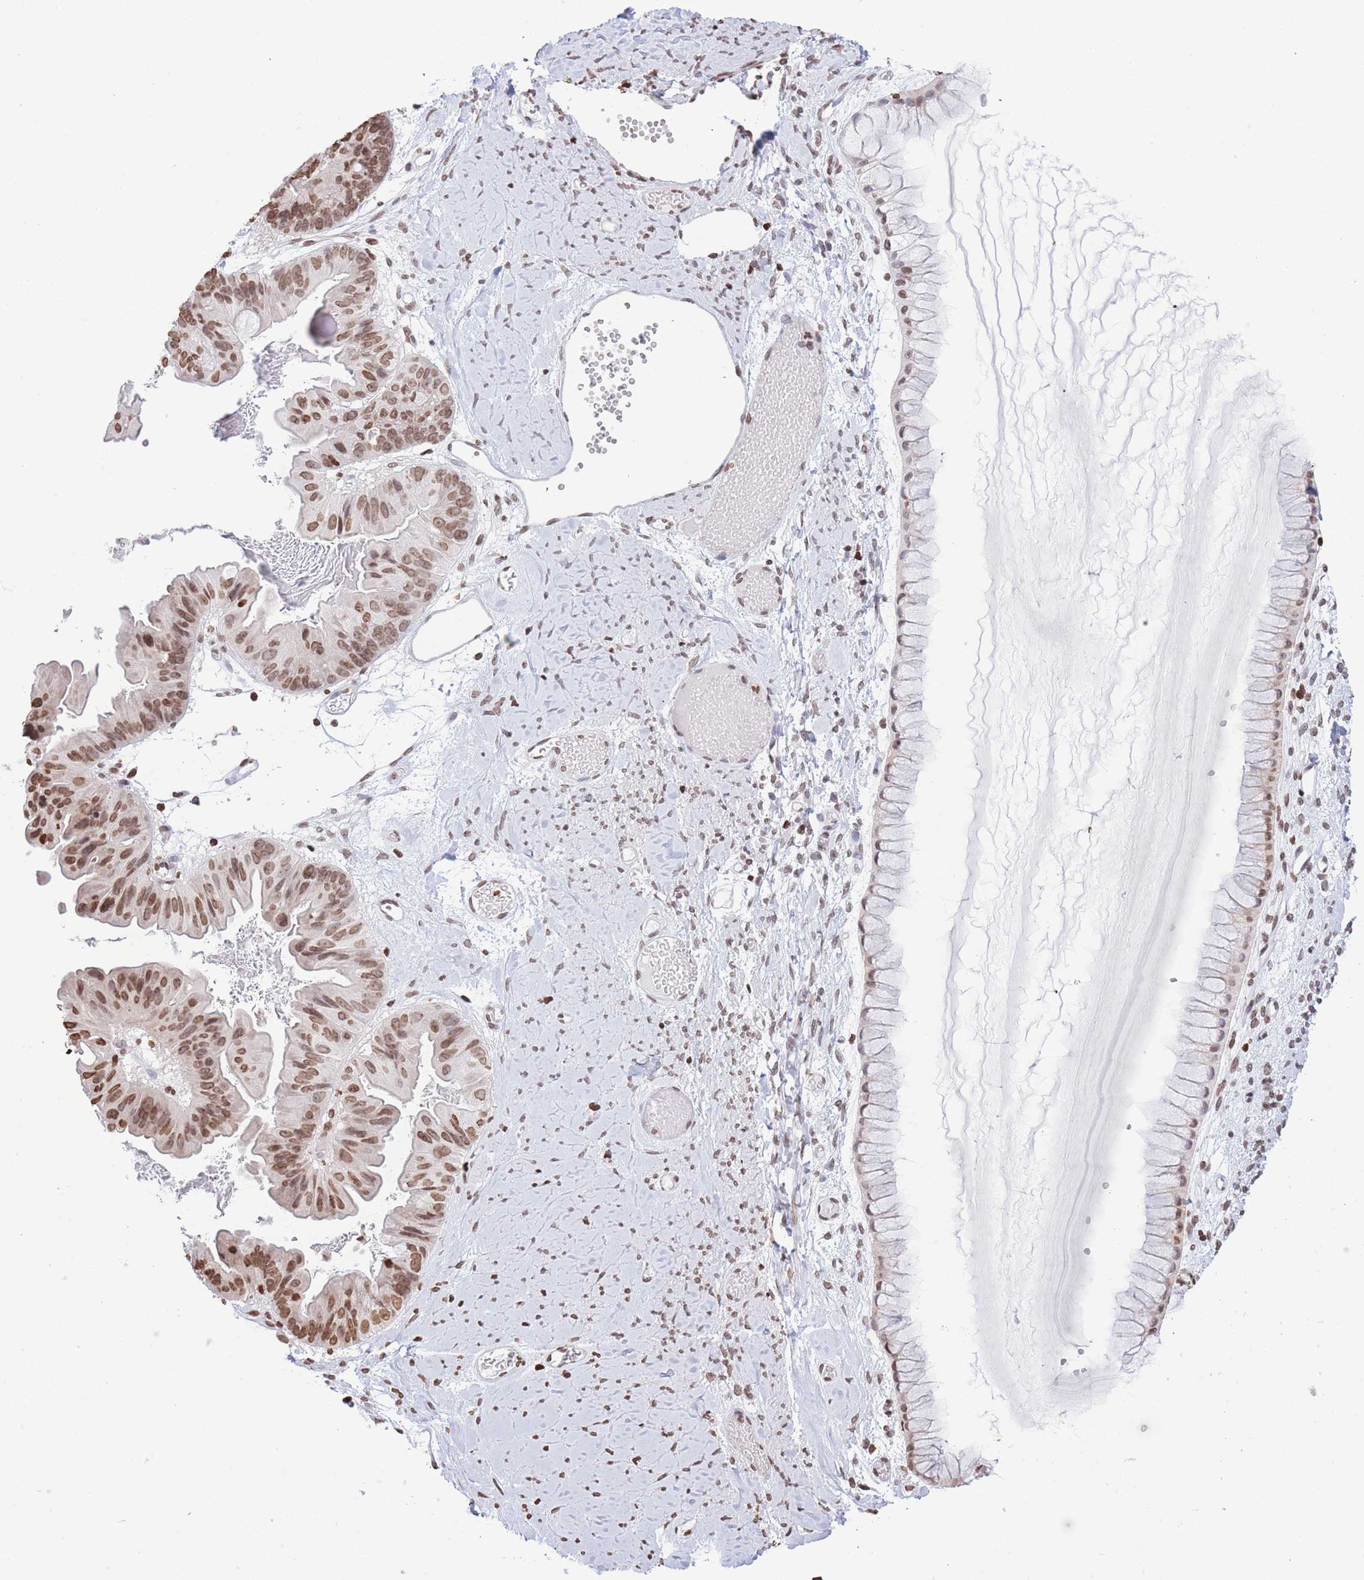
{"staining": {"intensity": "moderate", "quantity": ">75%", "location": "nuclear"}, "tissue": "ovarian cancer", "cell_type": "Tumor cells", "image_type": "cancer", "snomed": [{"axis": "morphology", "description": "Cystadenocarcinoma, mucinous, NOS"}, {"axis": "topography", "description": "Ovary"}], "caption": "A medium amount of moderate nuclear staining is appreciated in approximately >75% of tumor cells in ovarian mucinous cystadenocarcinoma tissue. The protein is stained brown, and the nuclei are stained in blue (DAB (3,3'-diaminobenzidine) IHC with brightfield microscopy, high magnification).", "gene": "H2BC11", "patient": {"sex": "female", "age": 61}}